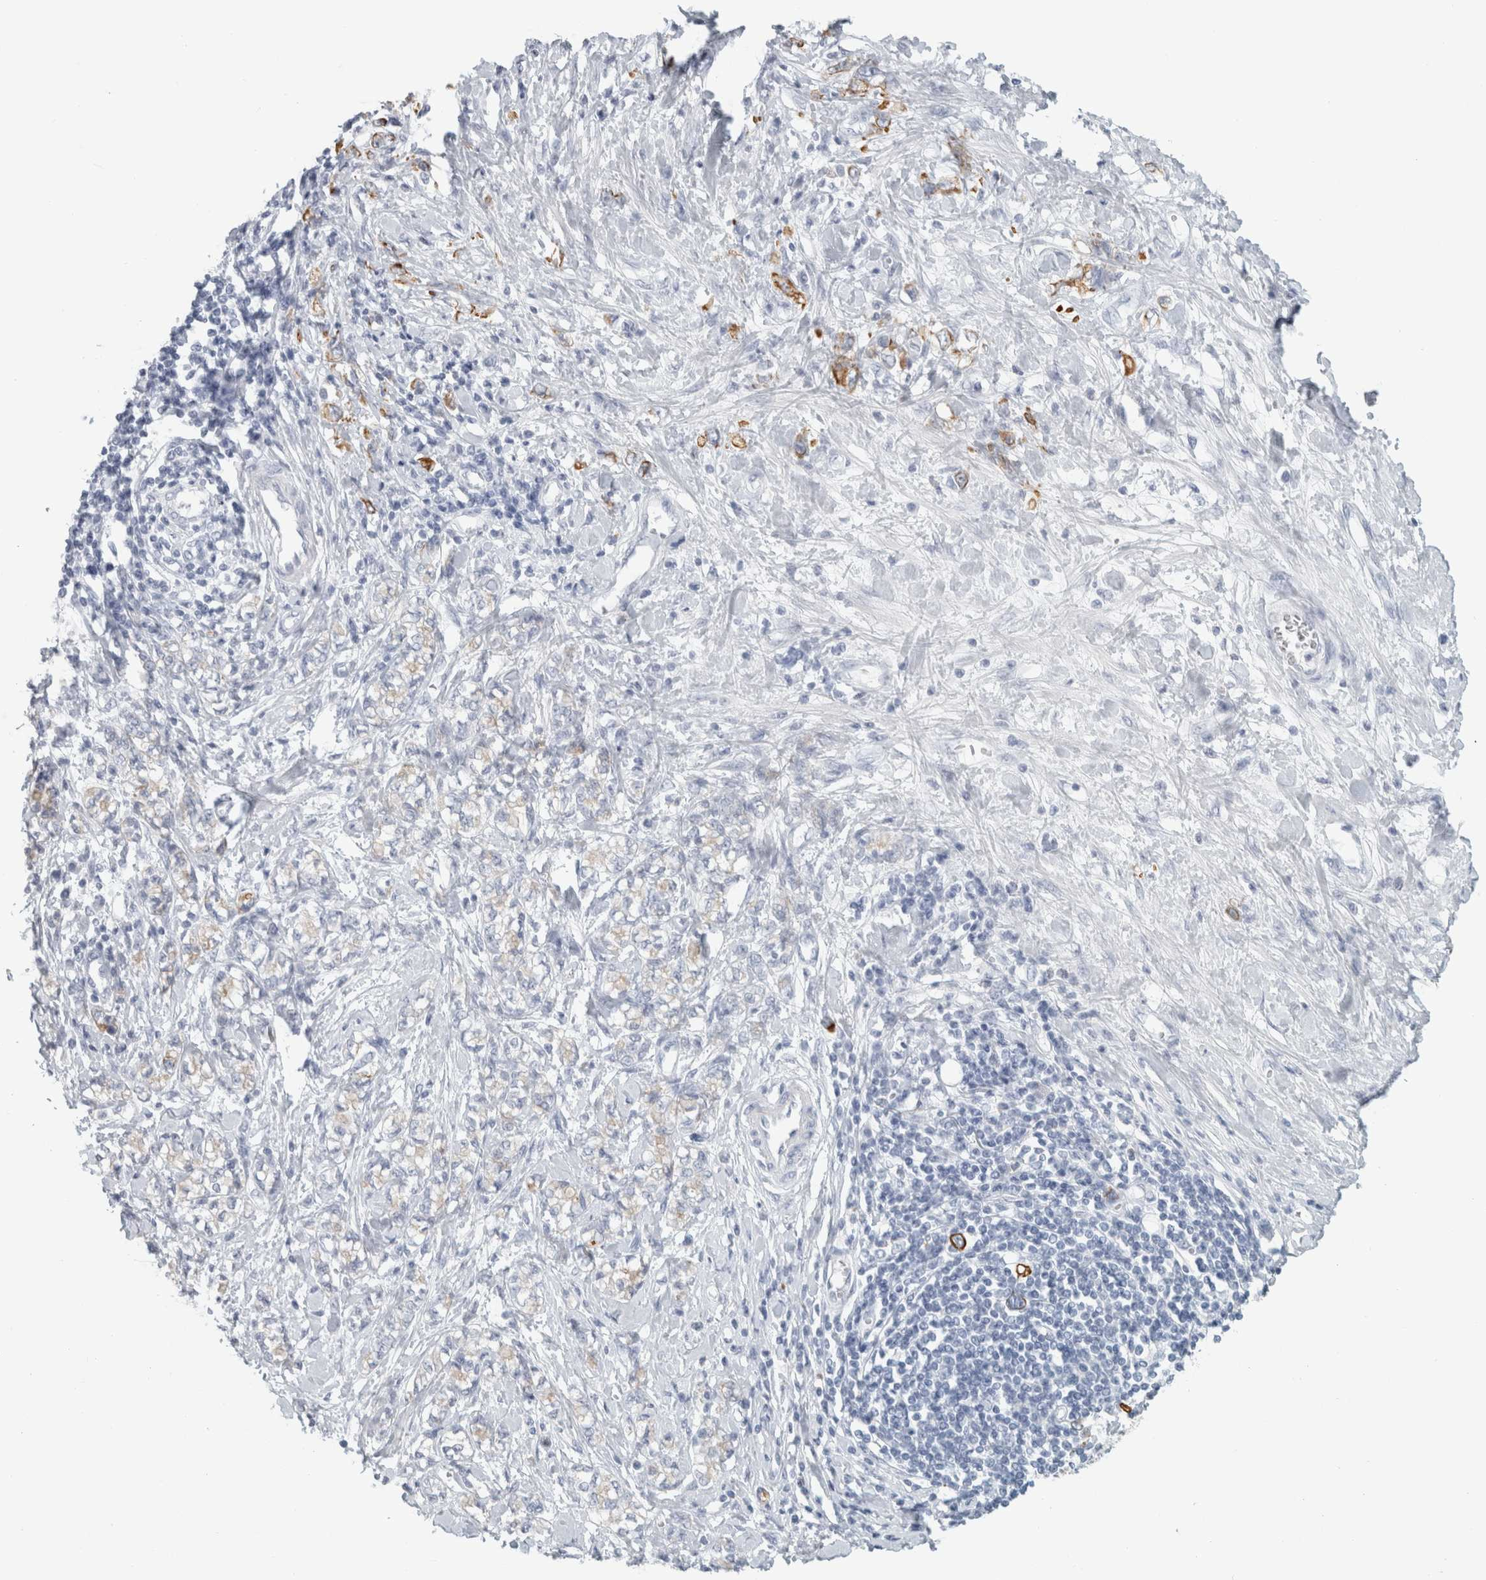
{"staining": {"intensity": "moderate", "quantity": "<25%", "location": "cytoplasmic/membranous"}, "tissue": "stomach cancer", "cell_type": "Tumor cells", "image_type": "cancer", "snomed": [{"axis": "morphology", "description": "Adenocarcinoma, NOS"}, {"axis": "topography", "description": "Stomach"}], "caption": "Tumor cells reveal low levels of moderate cytoplasmic/membranous positivity in approximately <25% of cells in human stomach cancer.", "gene": "SLC28A3", "patient": {"sex": "female", "age": 76}}